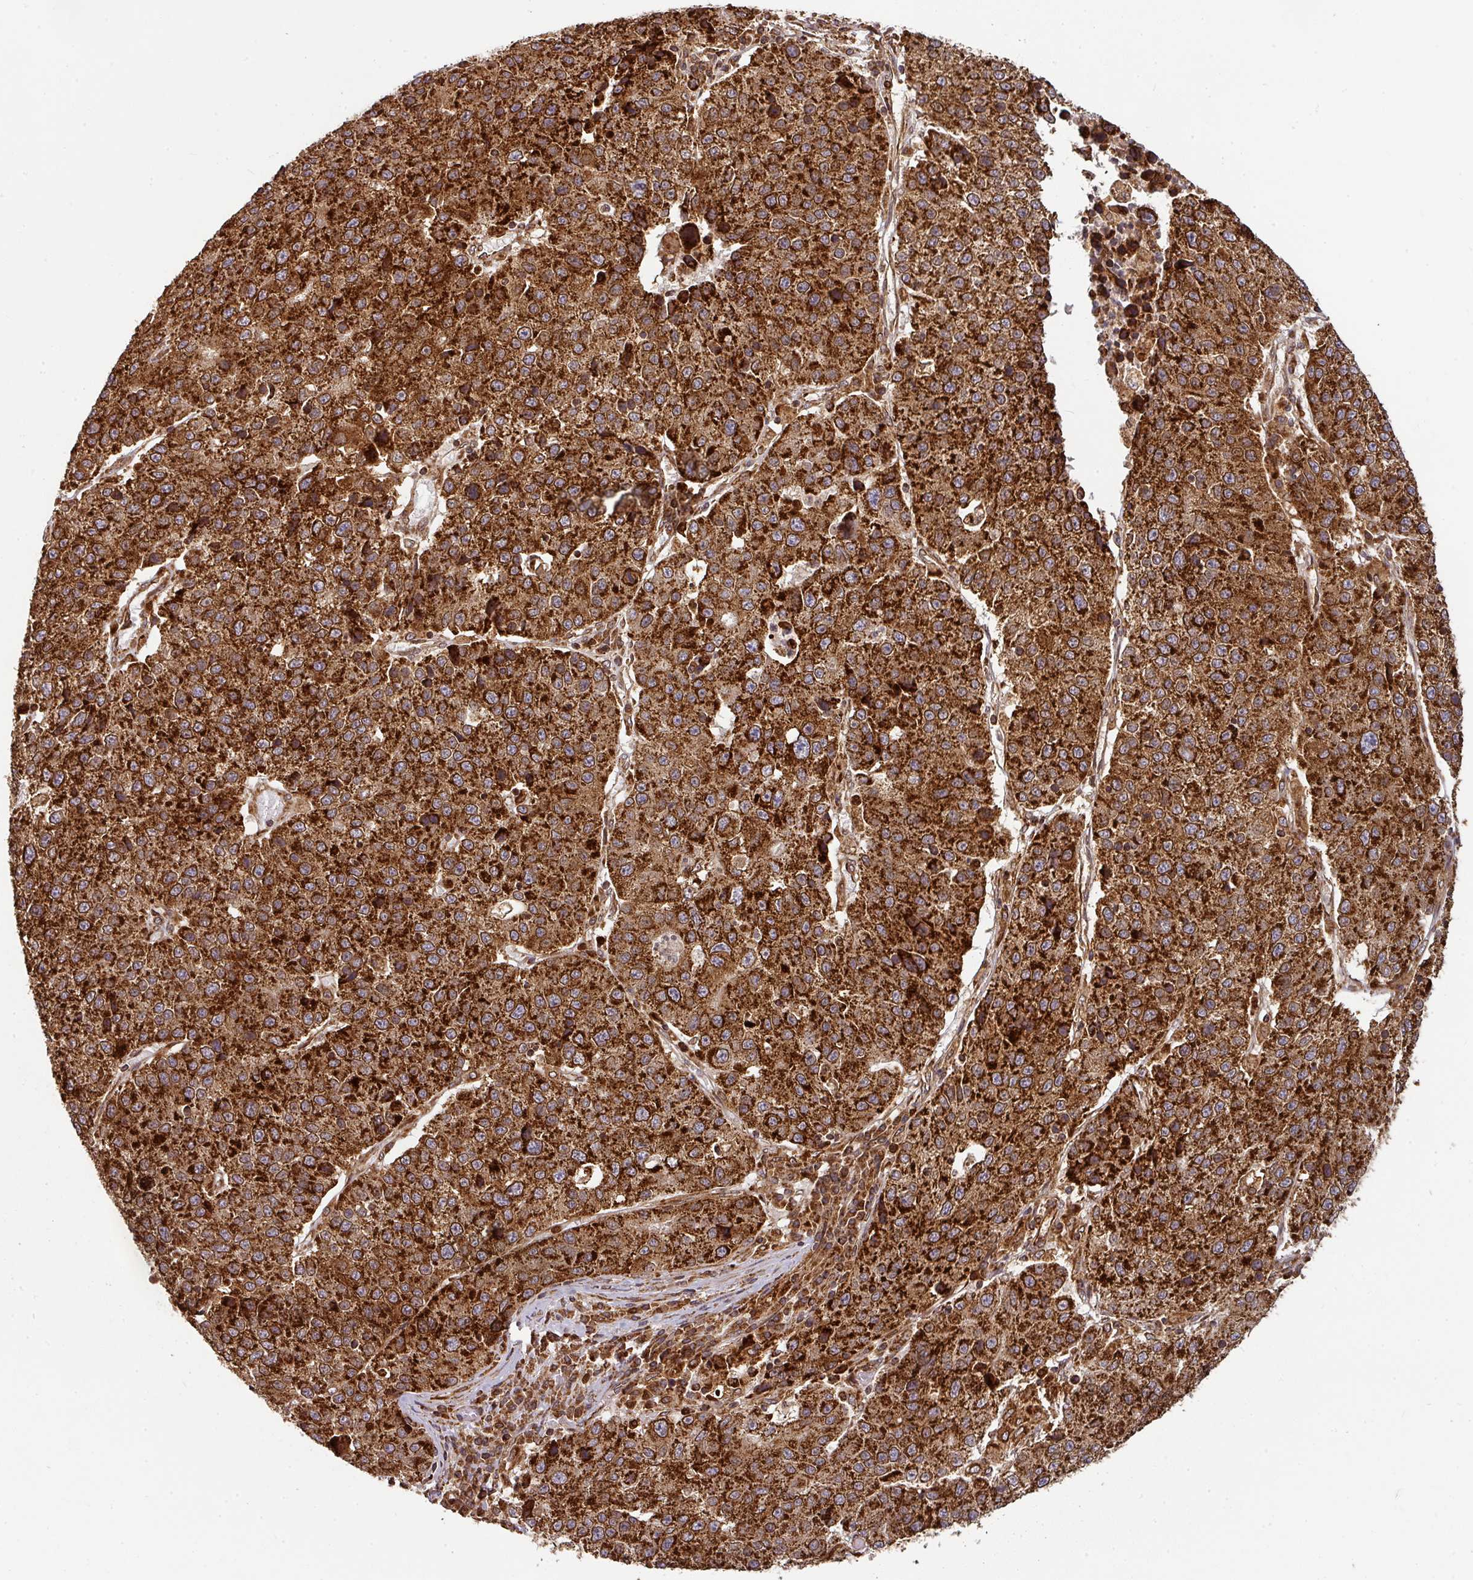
{"staining": {"intensity": "strong", "quantity": ">75%", "location": "cytoplasmic/membranous"}, "tissue": "stomach cancer", "cell_type": "Tumor cells", "image_type": "cancer", "snomed": [{"axis": "morphology", "description": "Adenocarcinoma, NOS"}, {"axis": "topography", "description": "Stomach"}], "caption": "Immunohistochemistry histopathology image of neoplastic tissue: stomach adenocarcinoma stained using immunohistochemistry exhibits high levels of strong protein expression localized specifically in the cytoplasmic/membranous of tumor cells, appearing as a cytoplasmic/membranous brown color.", "gene": "TRAP1", "patient": {"sex": "male", "age": 71}}